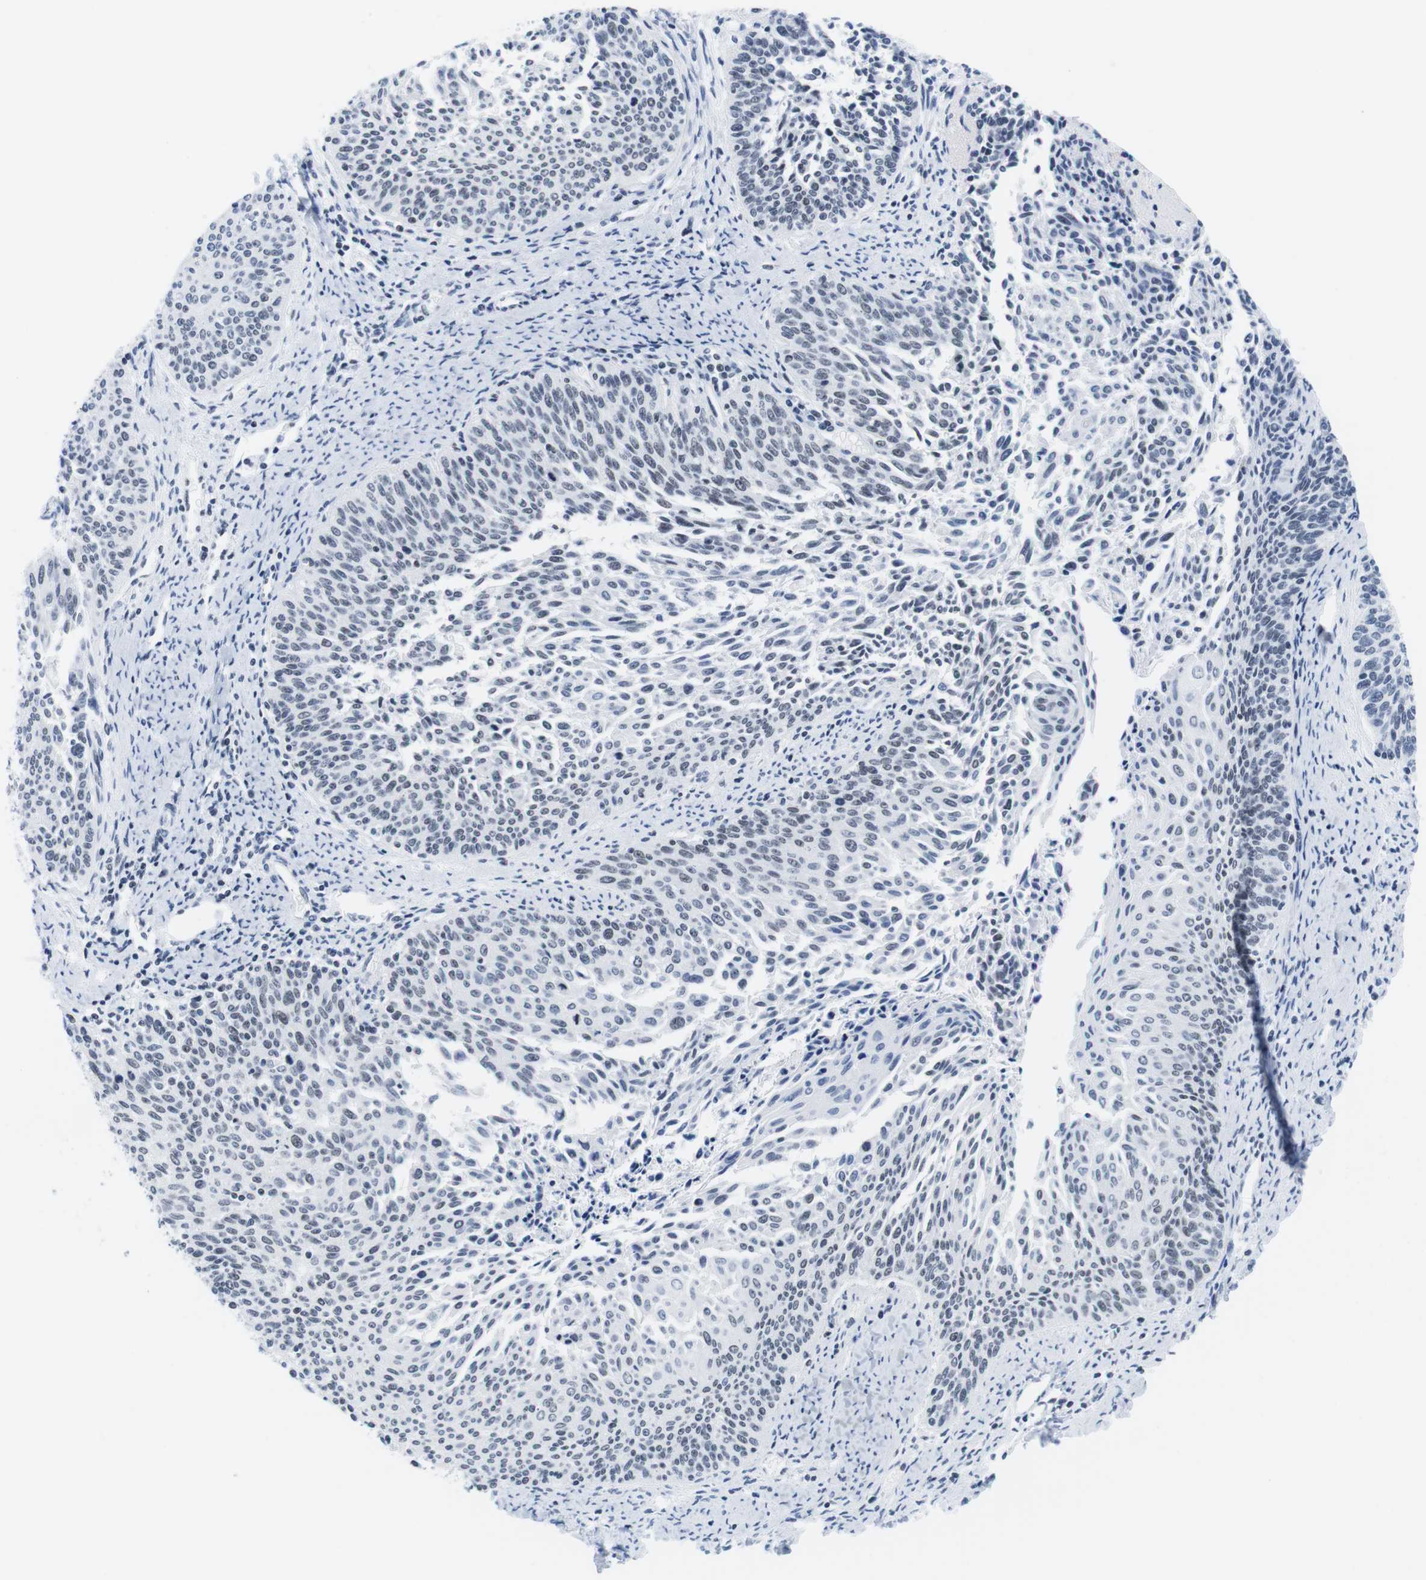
{"staining": {"intensity": "weak", "quantity": "<25%", "location": "nuclear"}, "tissue": "cervical cancer", "cell_type": "Tumor cells", "image_type": "cancer", "snomed": [{"axis": "morphology", "description": "Squamous cell carcinoma, NOS"}, {"axis": "topography", "description": "Cervix"}], "caption": "Tumor cells show no significant protein staining in cervical squamous cell carcinoma.", "gene": "IFI16", "patient": {"sex": "female", "age": 55}}